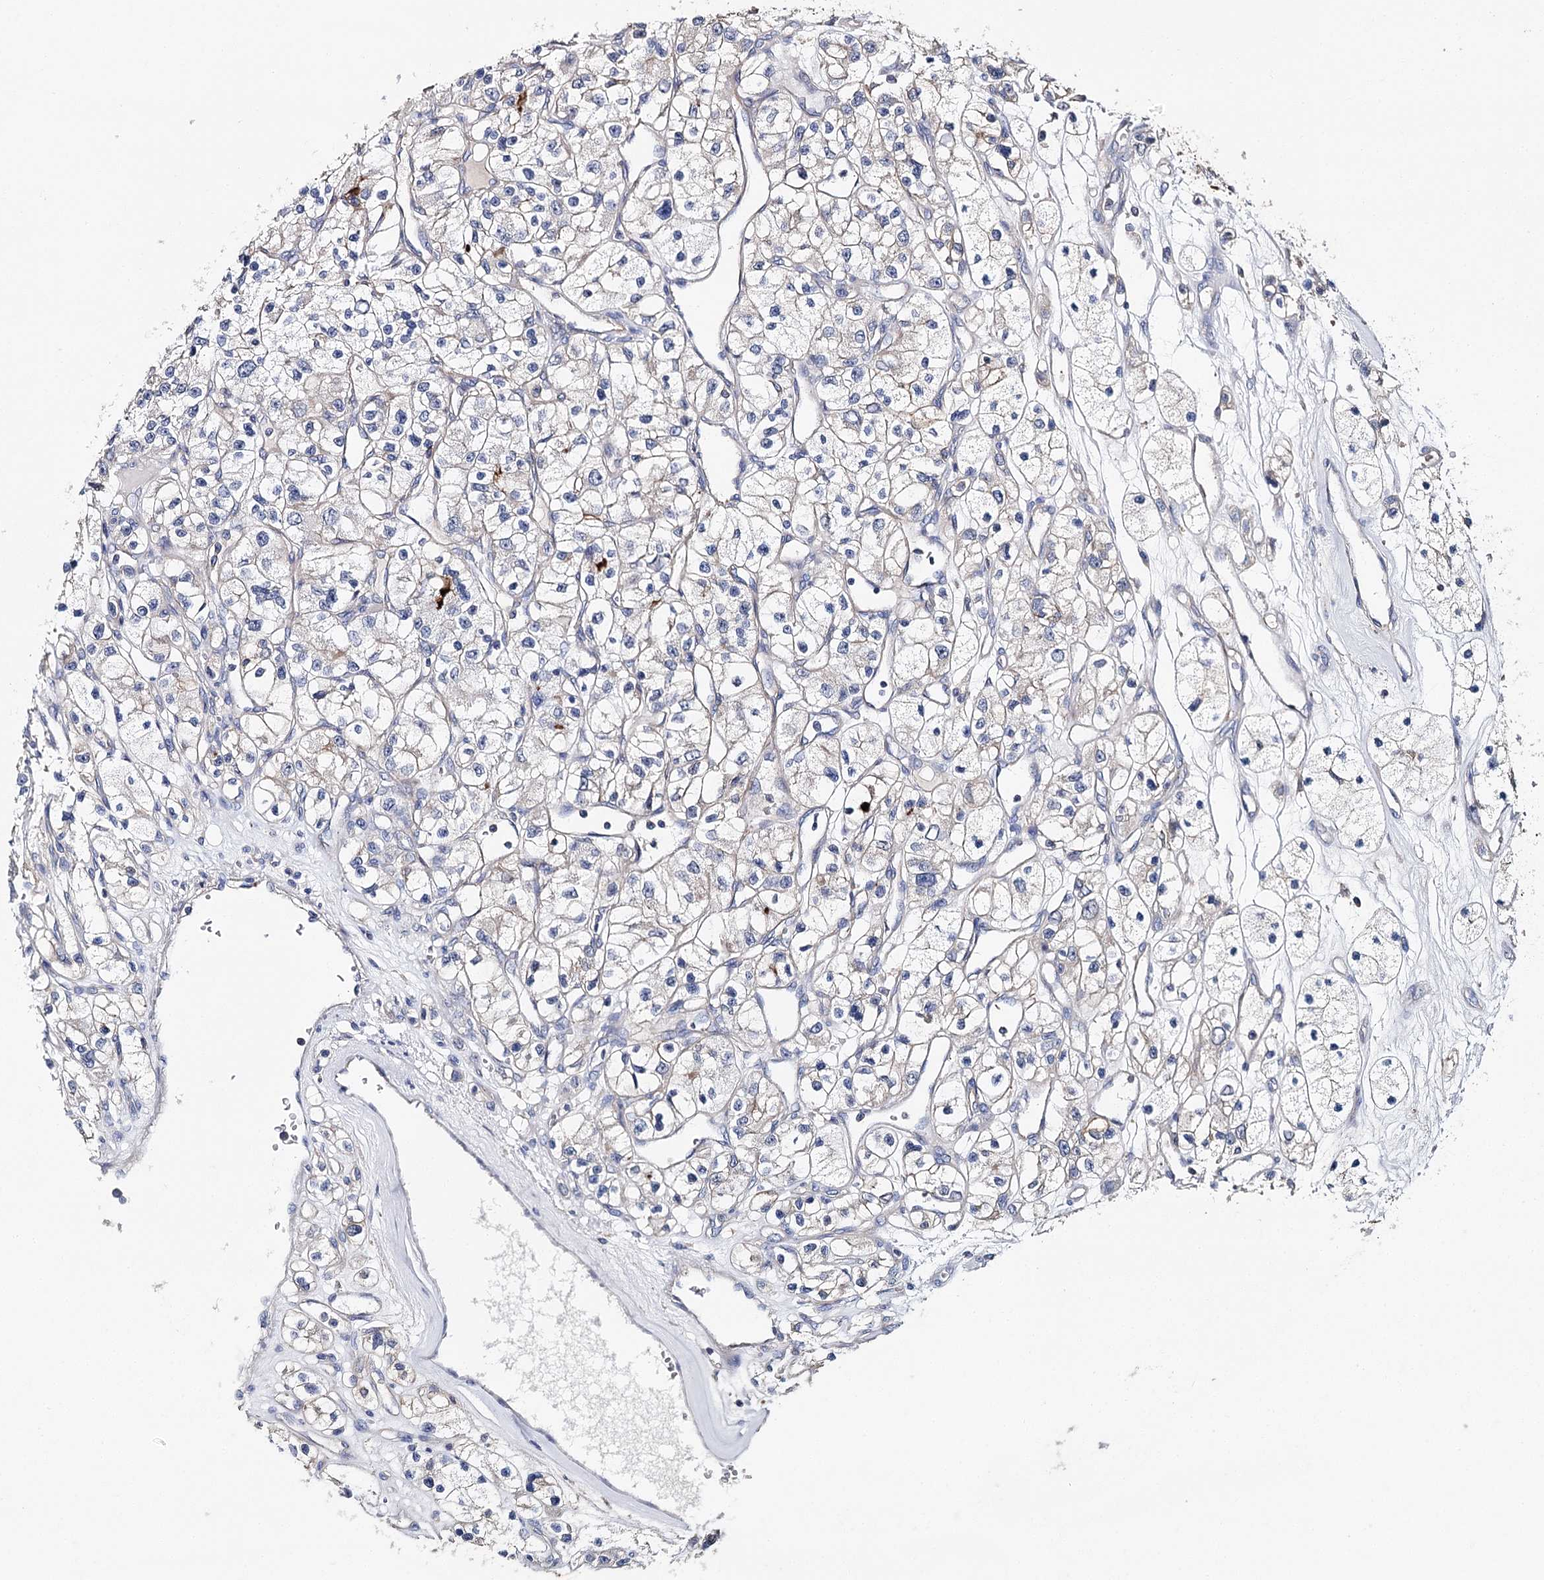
{"staining": {"intensity": "negative", "quantity": "none", "location": "none"}, "tissue": "renal cancer", "cell_type": "Tumor cells", "image_type": "cancer", "snomed": [{"axis": "morphology", "description": "Adenocarcinoma, NOS"}, {"axis": "topography", "description": "Kidney"}], "caption": "This is an immunohistochemistry photomicrograph of renal cancer (adenocarcinoma). There is no positivity in tumor cells.", "gene": "EPYC", "patient": {"sex": "female", "age": 57}}